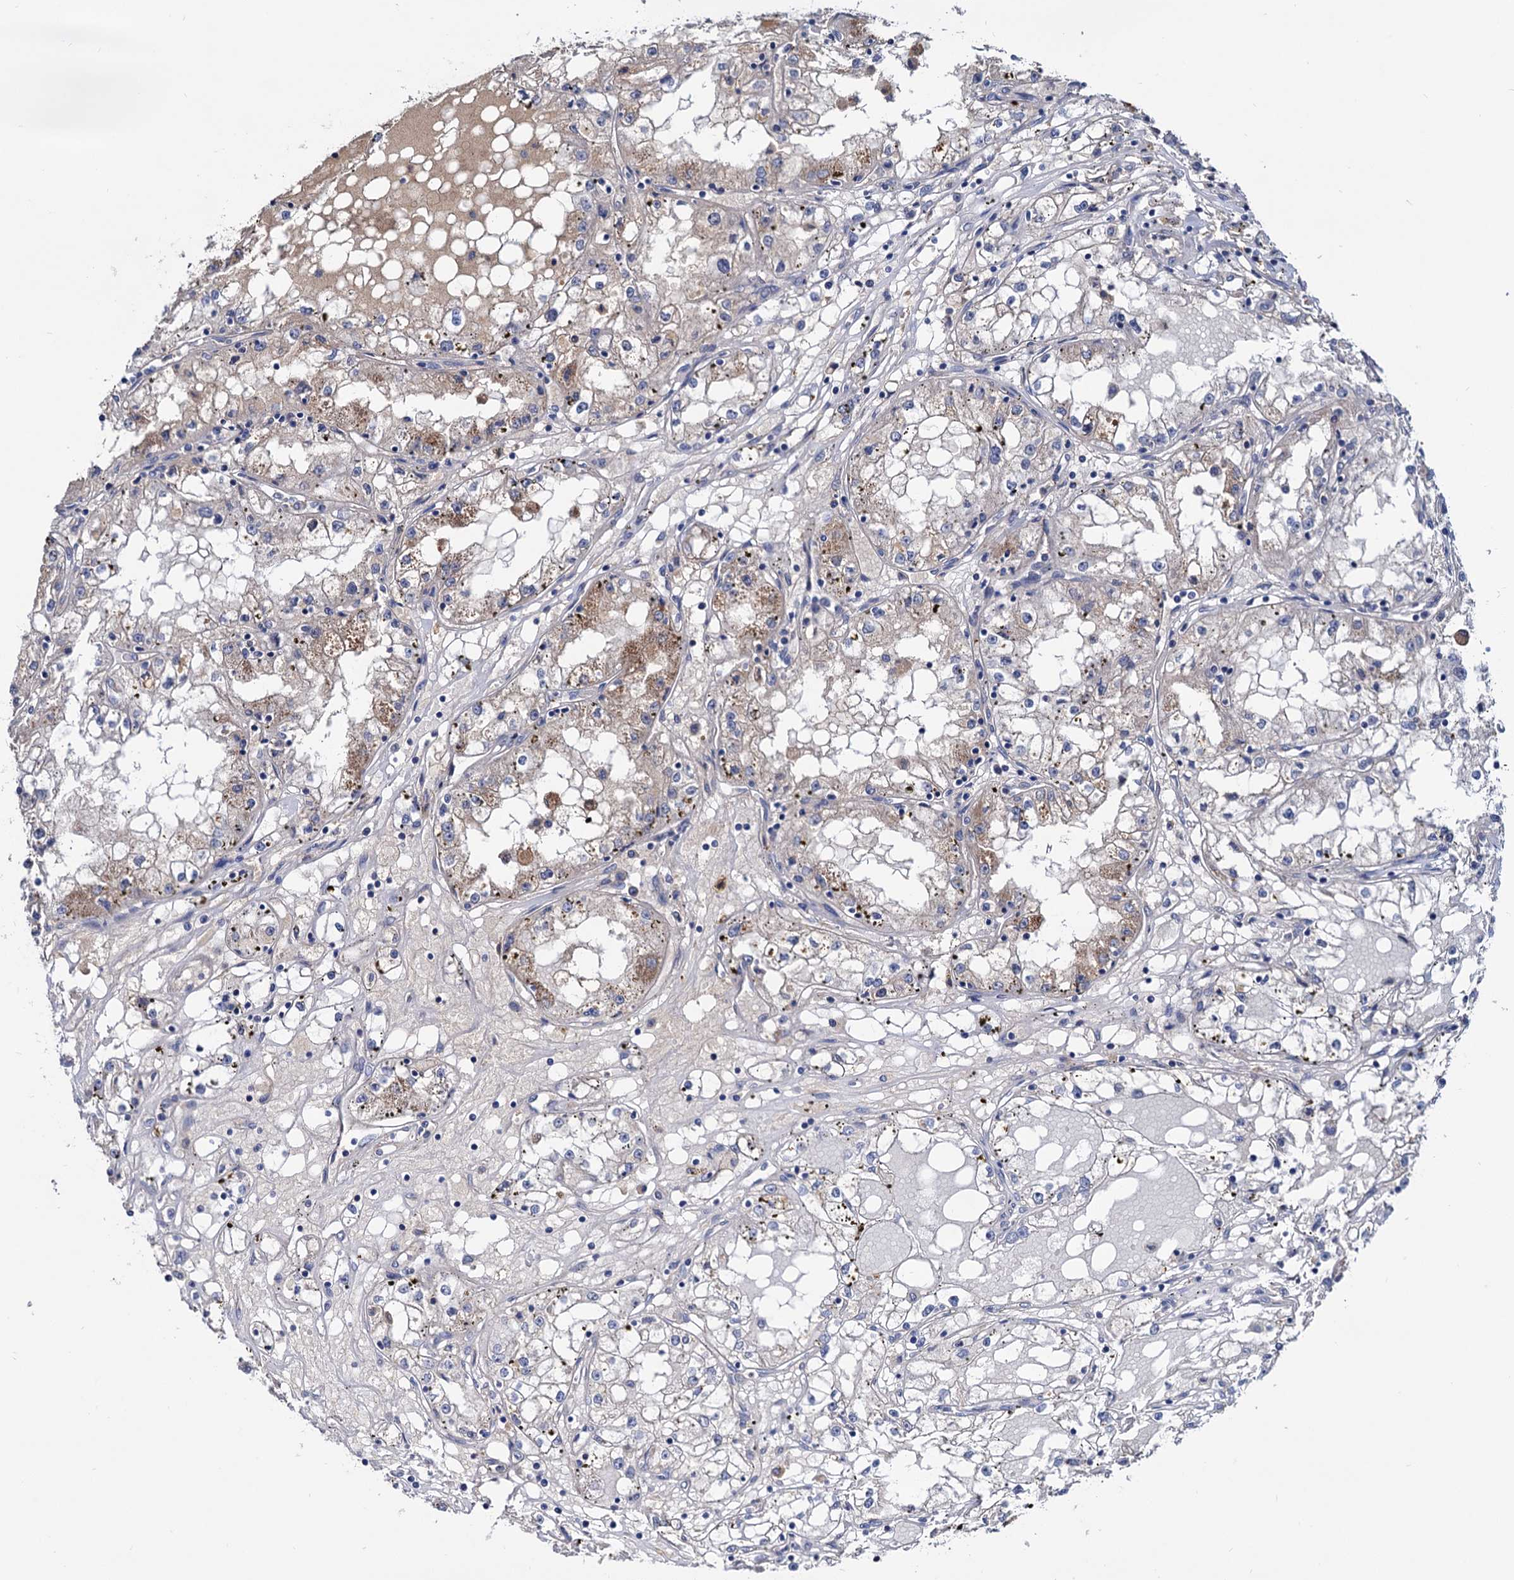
{"staining": {"intensity": "moderate", "quantity": "<25%", "location": "cytoplasmic/membranous"}, "tissue": "renal cancer", "cell_type": "Tumor cells", "image_type": "cancer", "snomed": [{"axis": "morphology", "description": "Adenocarcinoma, NOS"}, {"axis": "topography", "description": "Kidney"}], "caption": "Human adenocarcinoma (renal) stained for a protein (brown) displays moderate cytoplasmic/membranous positive staining in about <25% of tumor cells.", "gene": "NPAS4", "patient": {"sex": "male", "age": 56}}